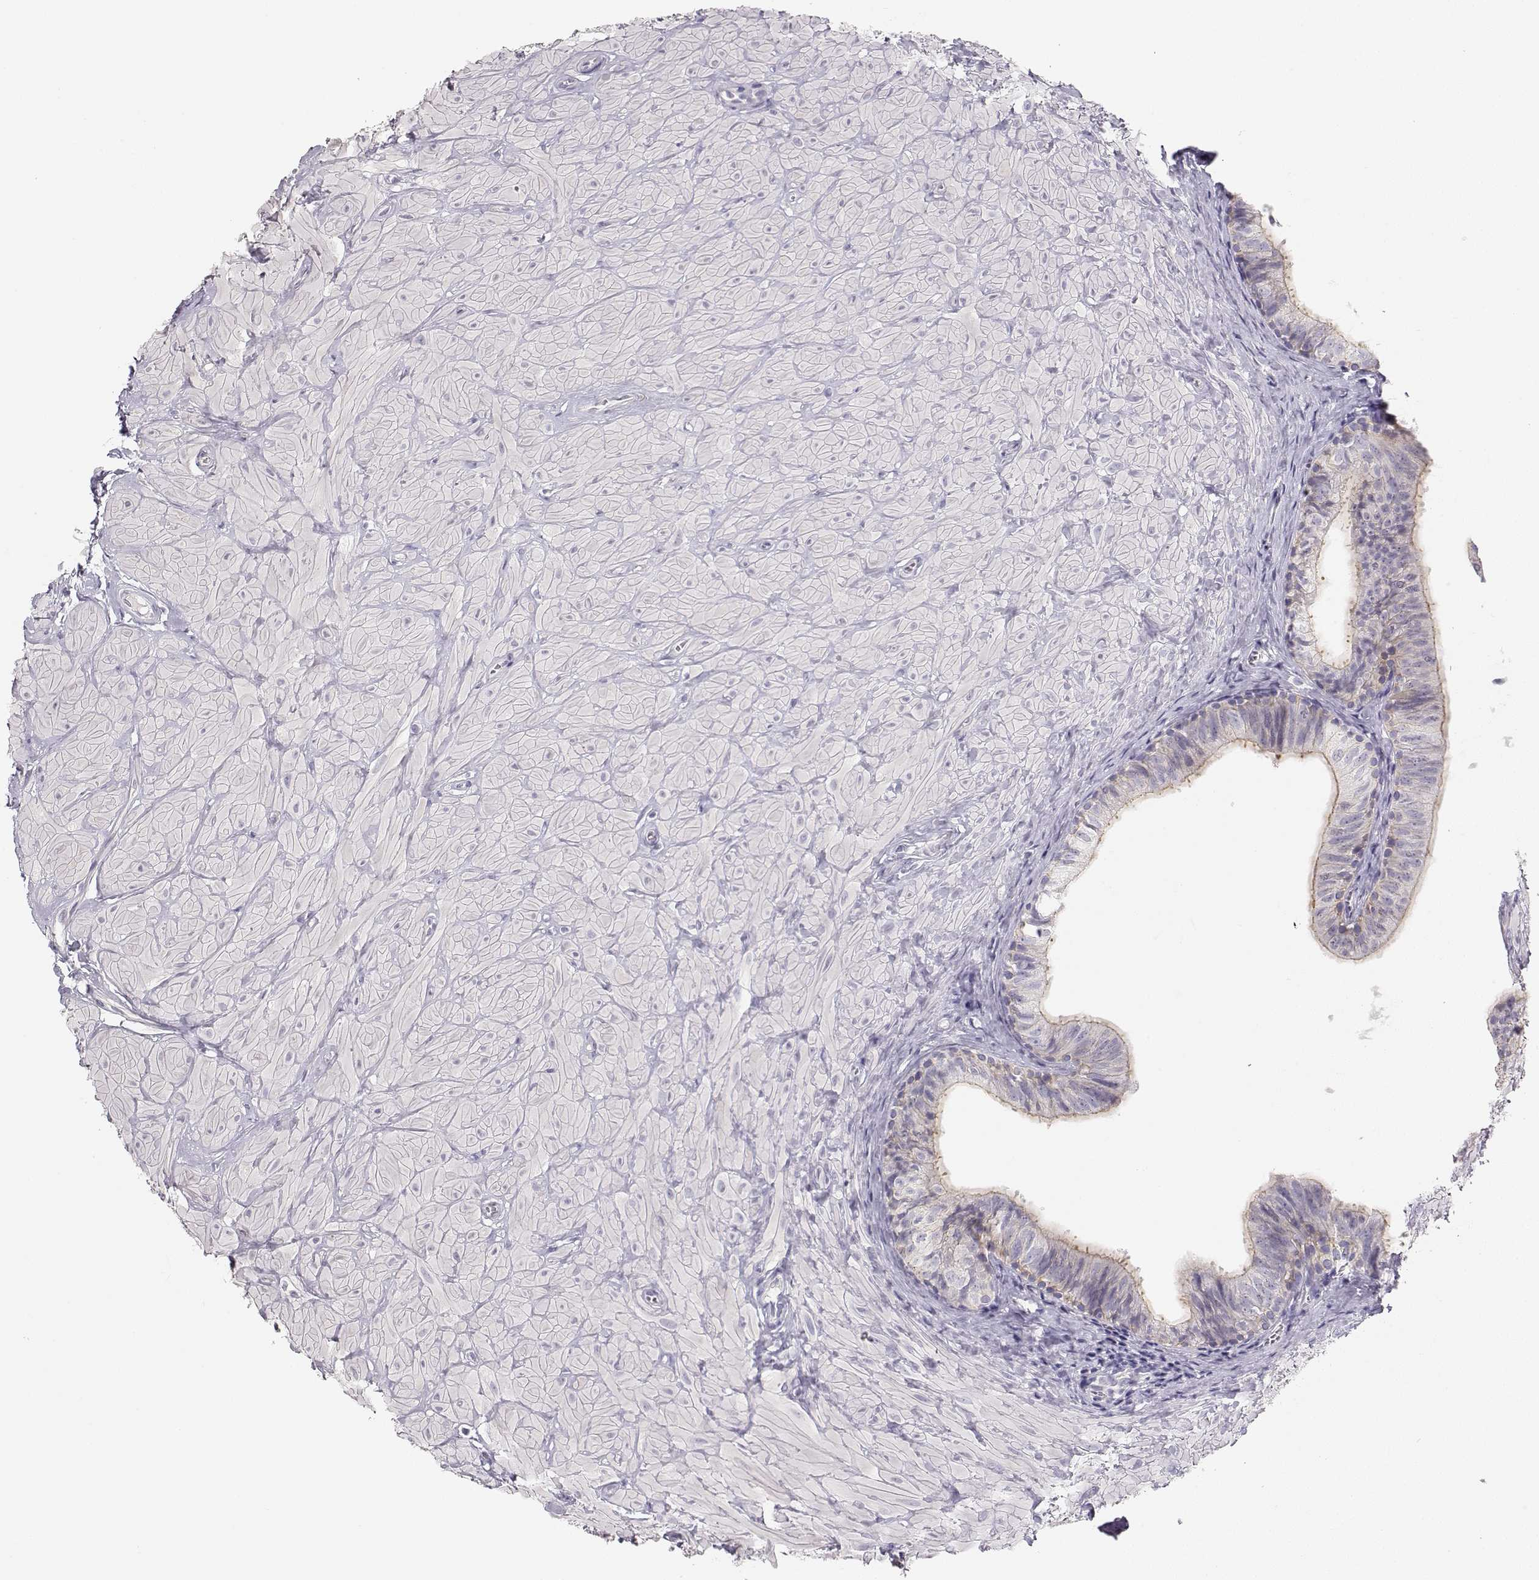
{"staining": {"intensity": "weak", "quantity": "<25%", "location": "cytoplasmic/membranous"}, "tissue": "epididymis", "cell_type": "Glandular cells", "image_type": "normal", "snomed": [{"axis": "morphology", "description": "Normal tissue, NOS"}, {"axis": "topography", "description": "Epididymis"}, {"axis": "topography", "description": "Vas deferens"}], "caption": "An immunohistochemistry image of unremarkable epididymis is shown. There is no staining in glandular cells of epididymis. (Immunohistochemistry (ihc), brightfield microscopy, high magnification).", "gene": "NUTM1", "patient": {"sex": "male", "age": 23}}